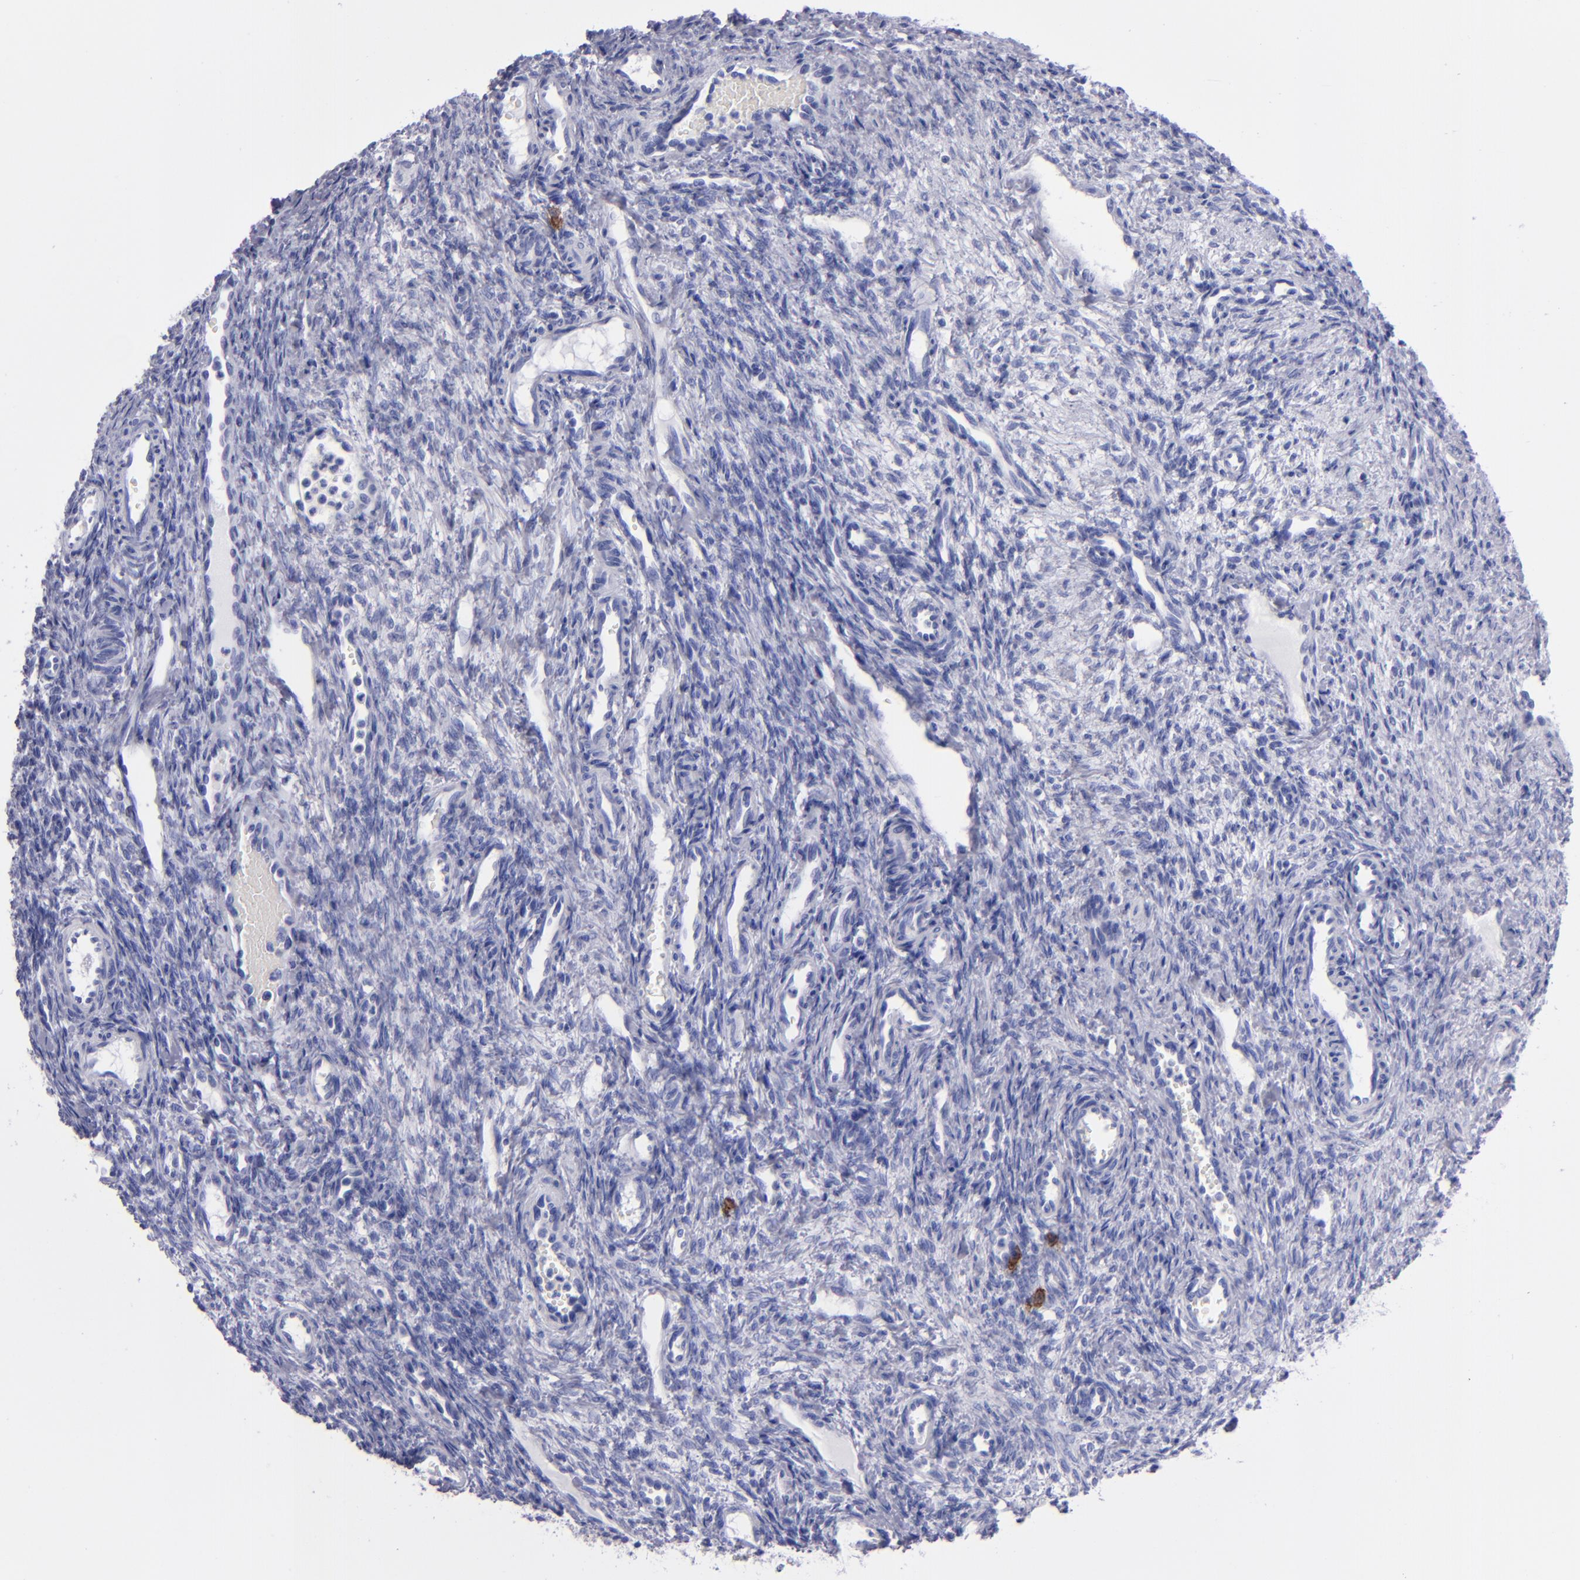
{"staining": {"intensity": "negative", "quantity": "none", "location": "none"}, "tissue": "ovary", "cell_type": "Follicle cells", "image_type": "normal", "snomed": [{"axis": "morphology", "description": "Normal tissue, NOS"}, {"axis": "topography", "description": "Ovary"}], "caption": "The IHC image has no significant staining in follicle cells of ovary. (Brightfield microscopy of DAB immunohistochemistry at high magnification).", "gene": "CD38", "patient": {"sex": "female", "age": 33}}